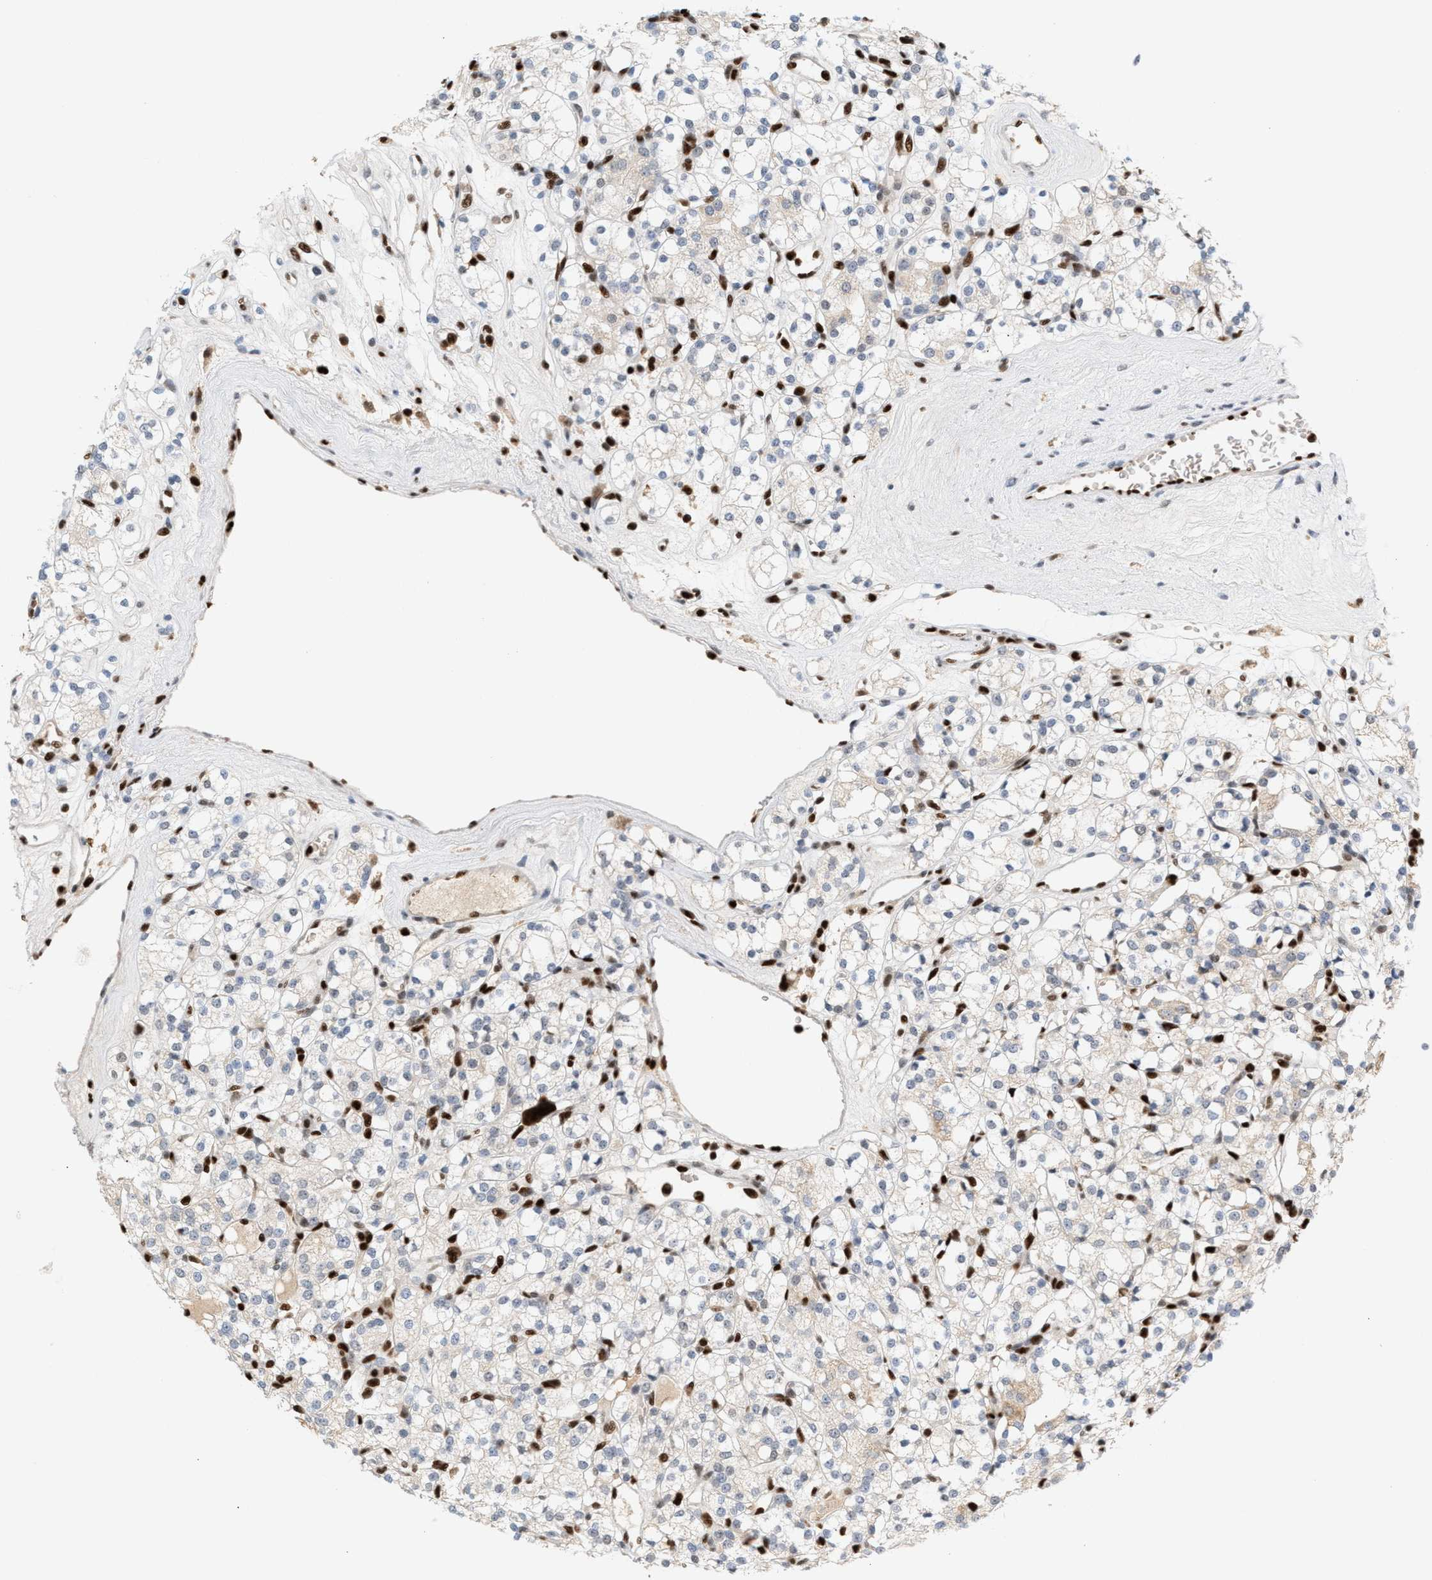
{"staining": {"intensity": "strong", "quantity": "25%-75%", "location": "nuclear"}, "tissue": "renal cancer", "cell_type": "Tumor cells", "image_type": "cancer", "snomed": [{"axis": "morphology", "description": "Adenocarcinoma, NOS"}, {"axis": "topography", "description": "Kidney"}], "caption": "Renal cancer (adenocarcinoma) was stained to show a protein in brown. There is high levels of strong nuclear expression in about 25%-75% of tumor cells. Immunohistochemistry stains the protein in brown and the nuclei are stained blue.", "gene": "RNASEK-C17orf49", "patient": {"sex": "male", "age": 77}}